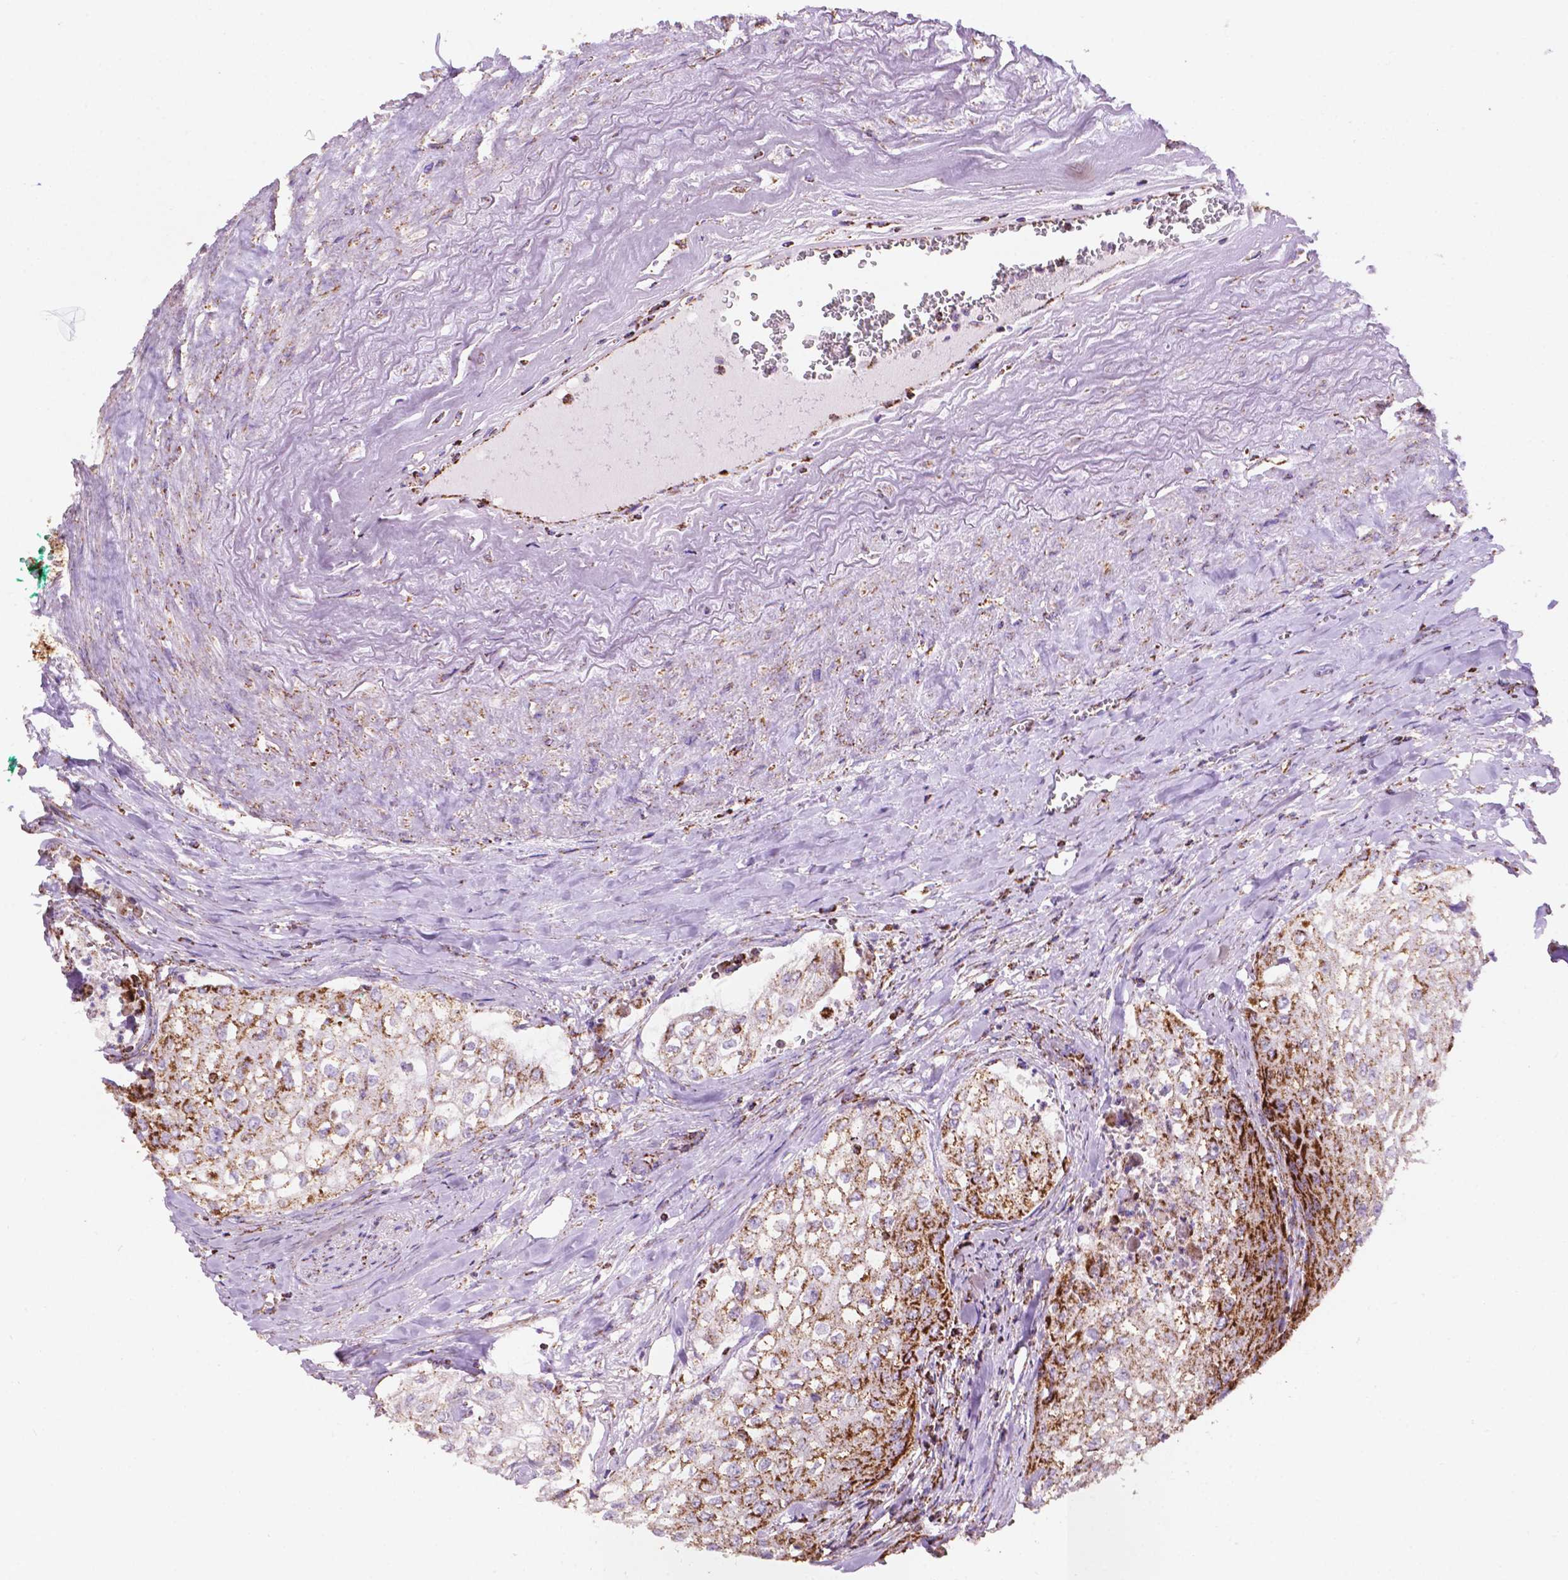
{"staining": {"intensity": "strong", "quantity": "25%-75%", "location": "cytoplasmic/membranous"}, "tissue": "urothelial cancer", "cell_type": "Tumor cells", "image_type": "cancer", "snomed": [{"axis": "morphology", "description": "Urothelial carcinoma, High grade"}, {"axis": "topography", "description": "Urinary bladder"}], "caption": "IHC (DAB (3,3'-diaminobenzidine)) staining of urothelial cancer shows strong cytoplasmic/membranous protein staining in approximately 25%-75% of tumor cells. (IHC, brightfield microscopy, high magnification).", "gene": "HSPD1", "patient": {"sex": "male", "age": 62}}